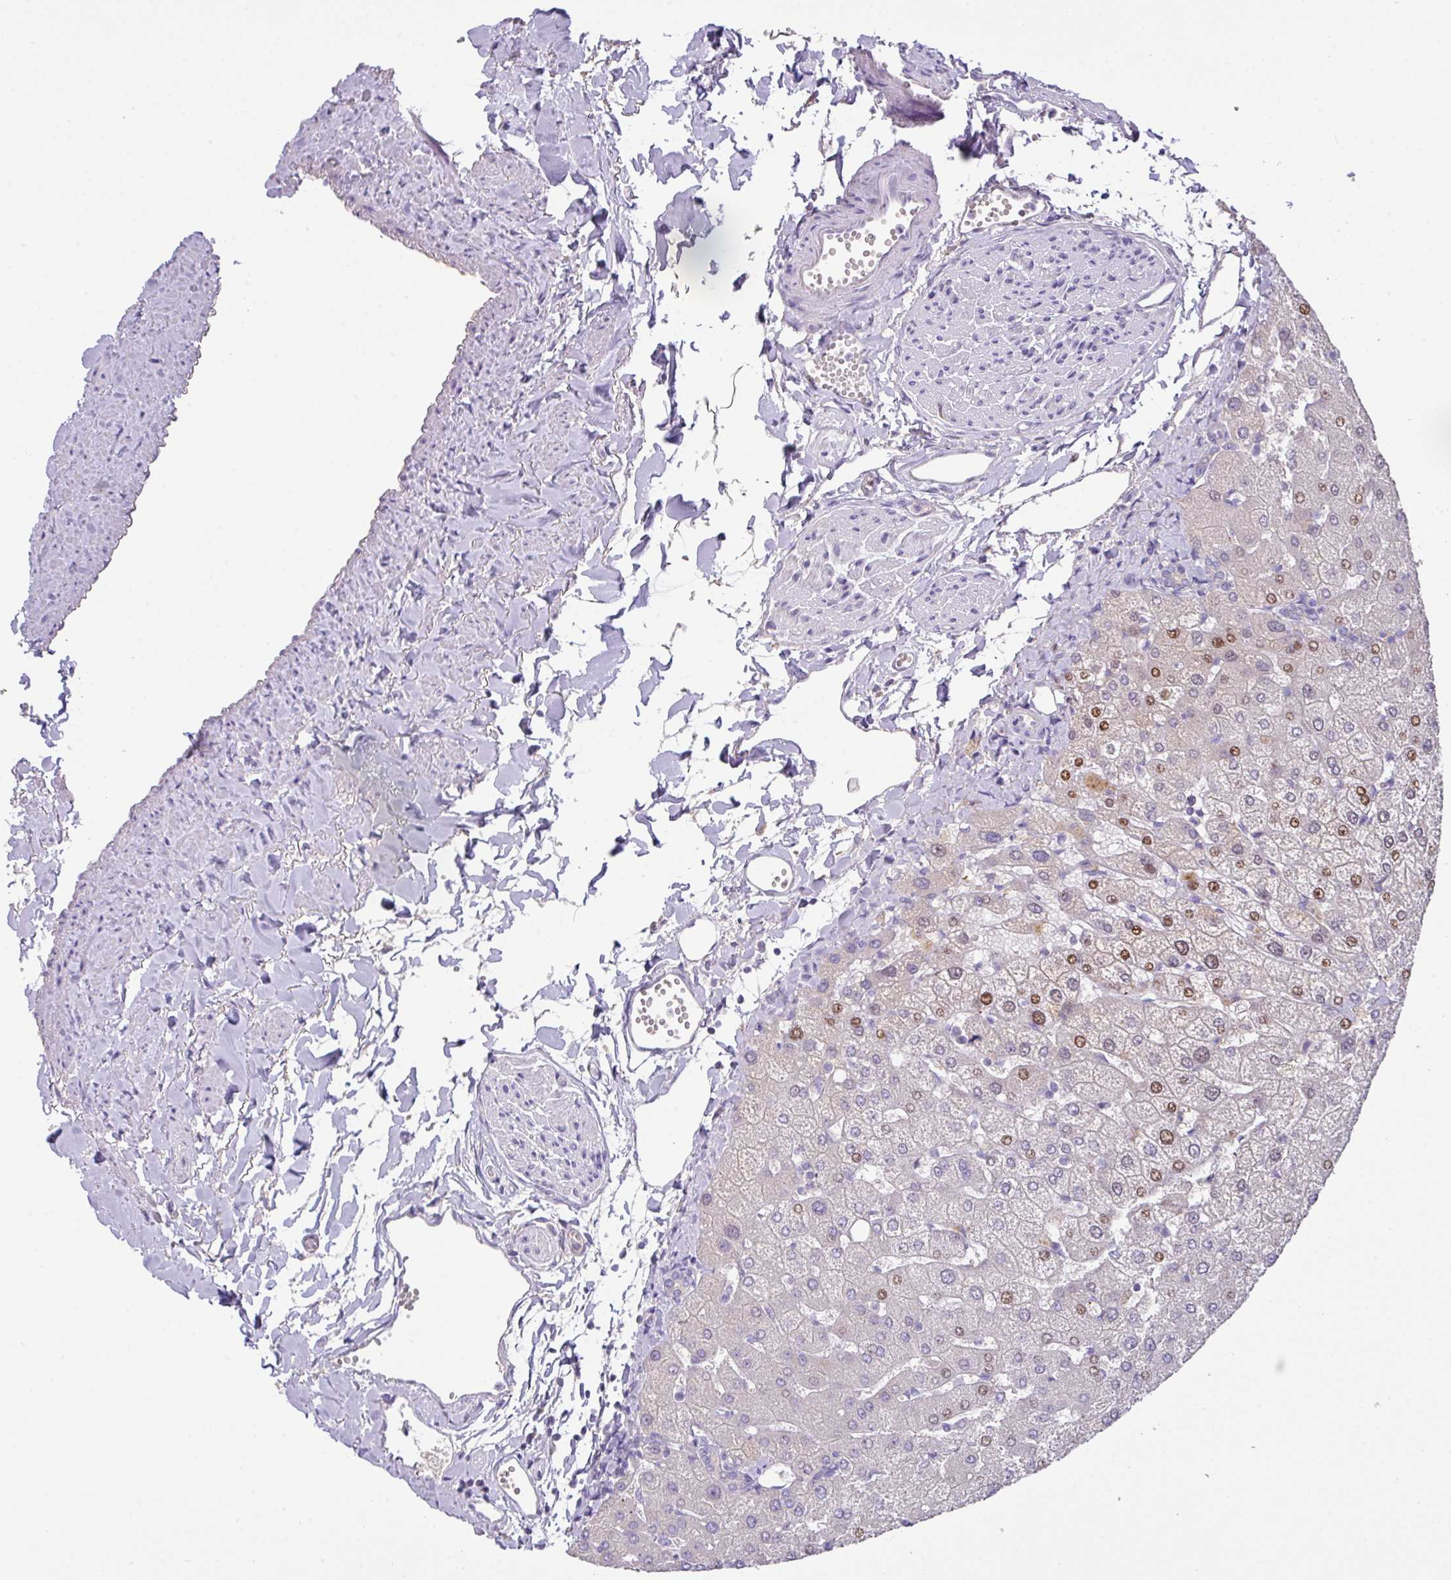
{"staining": {"intensity": "negative", "quantity": "none", "location": "none"}, "tissue": "liver", "cell_type": "Cholangiocytes", "image_type": "normal", "snomed": [{"axis": "morphology", "description": "Normal tissue, NOS"}, {"axis": "topography", "description": "Liver"}], "caption": "High magnification brightfield microscopy of benign liver stained with DAB (3,3'-diaminobenzidine) (brown) and counterstained with hematoxylin (blue): cholangiocytes show no significant expression. Nuclei are stained in blue.", "gene": "OR6C6", "patient": {"sex": "female", "age": 54}}